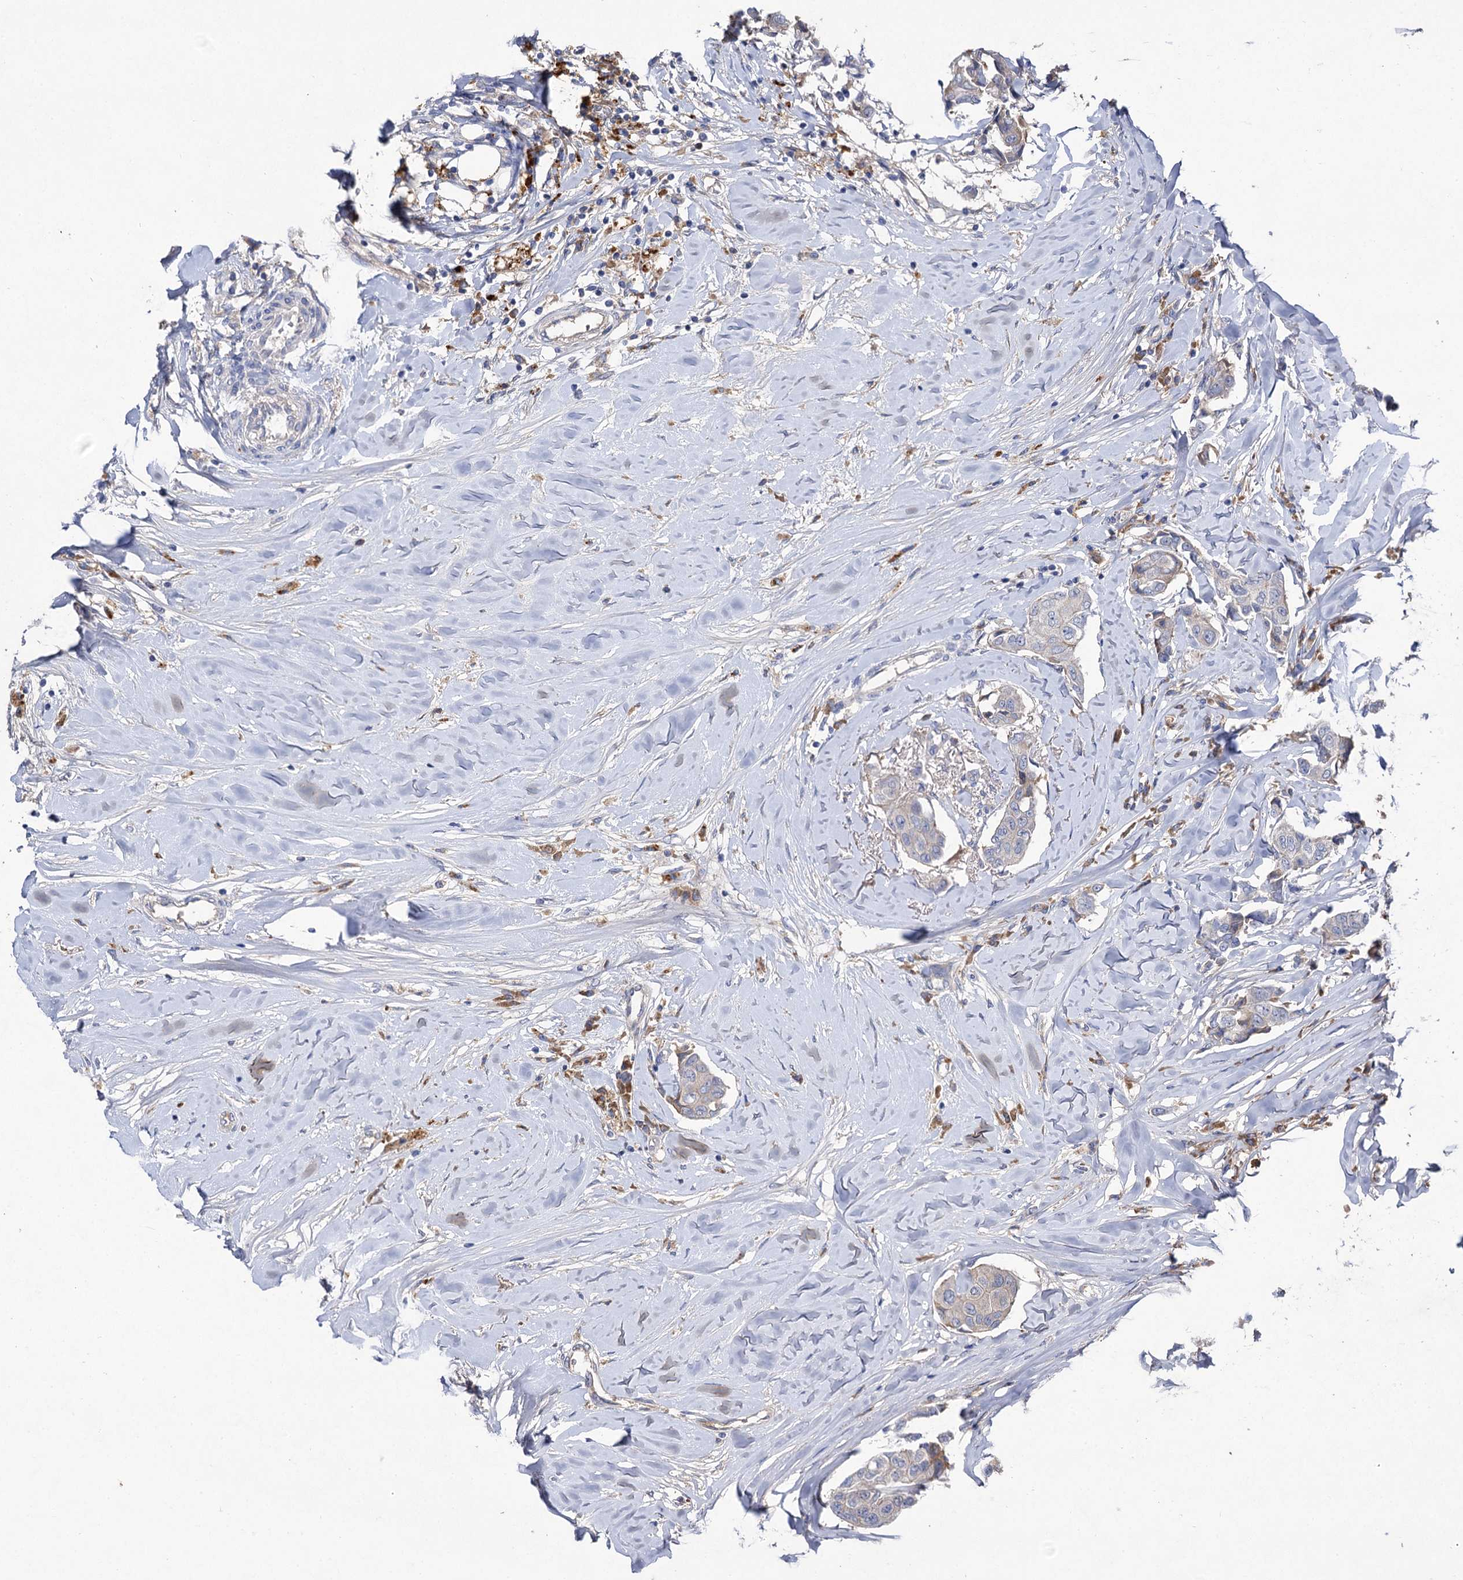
{"staining": {"intensity": "weak", "quantity": "<25%", "location": "cytoplasmic/membranous"}, "tissue": "breast cancer", "cell_type": "Tumor cells", "image_type": "cancer", "snomed": [{"axis": "morphology", "description": "Duct carcinoma"}, {"axis": "topography", "description": "Breast"}], "caption": "This is a image of immunohistochemistry staining of breast intraductal carcinoma, which shows no expression in tumor cells. (DAB immunohistochemistry with hematoxylin counter stain).", "gene": "USP50", "patient": {"sex": "female", "age": 80}}